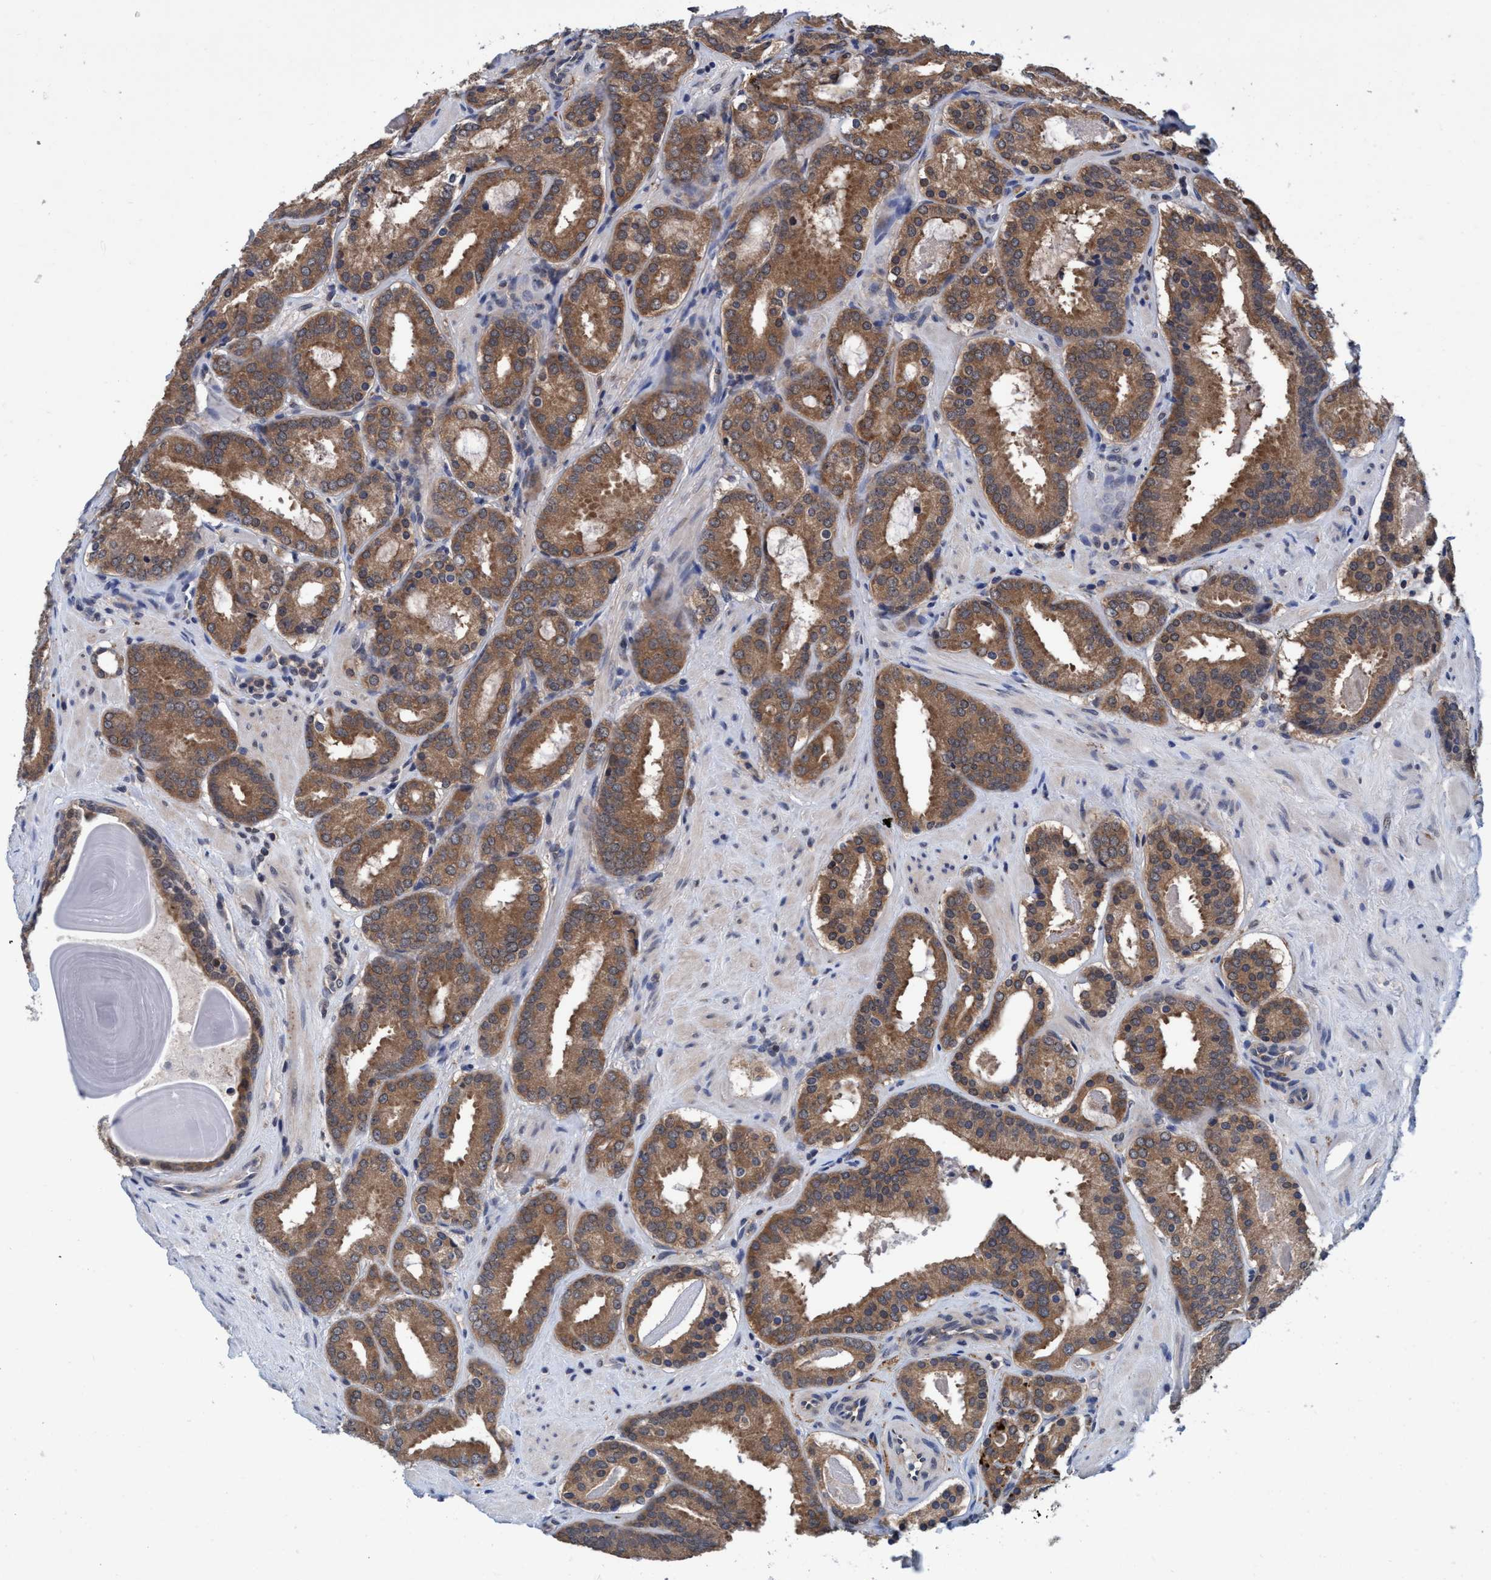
{"staining": {"intensity": "moderate", "quantity": ">75%", "location": "cytoplasmic/membranous"}, "tissue": "prostate cancer", "cell_type": "Tumor cells", "image_type": "cancer", "snomed": [{"axis": "morphology", "description": "Adenocarcinoma, Low grade"}, {"axis": "topography", "description": "Prostate"}], "caption": "IHC (DAB (3,3'-diaminobenzidine)) staining of prostate cancer reveals moderate cytoplasmic/membranous protein expression in about >75% of tumor cells. (DAB = brown stain, brightfield microscopy at high magnification).", "gene": "PSMD12", "patient": {"sex": "male", "age": 69}}